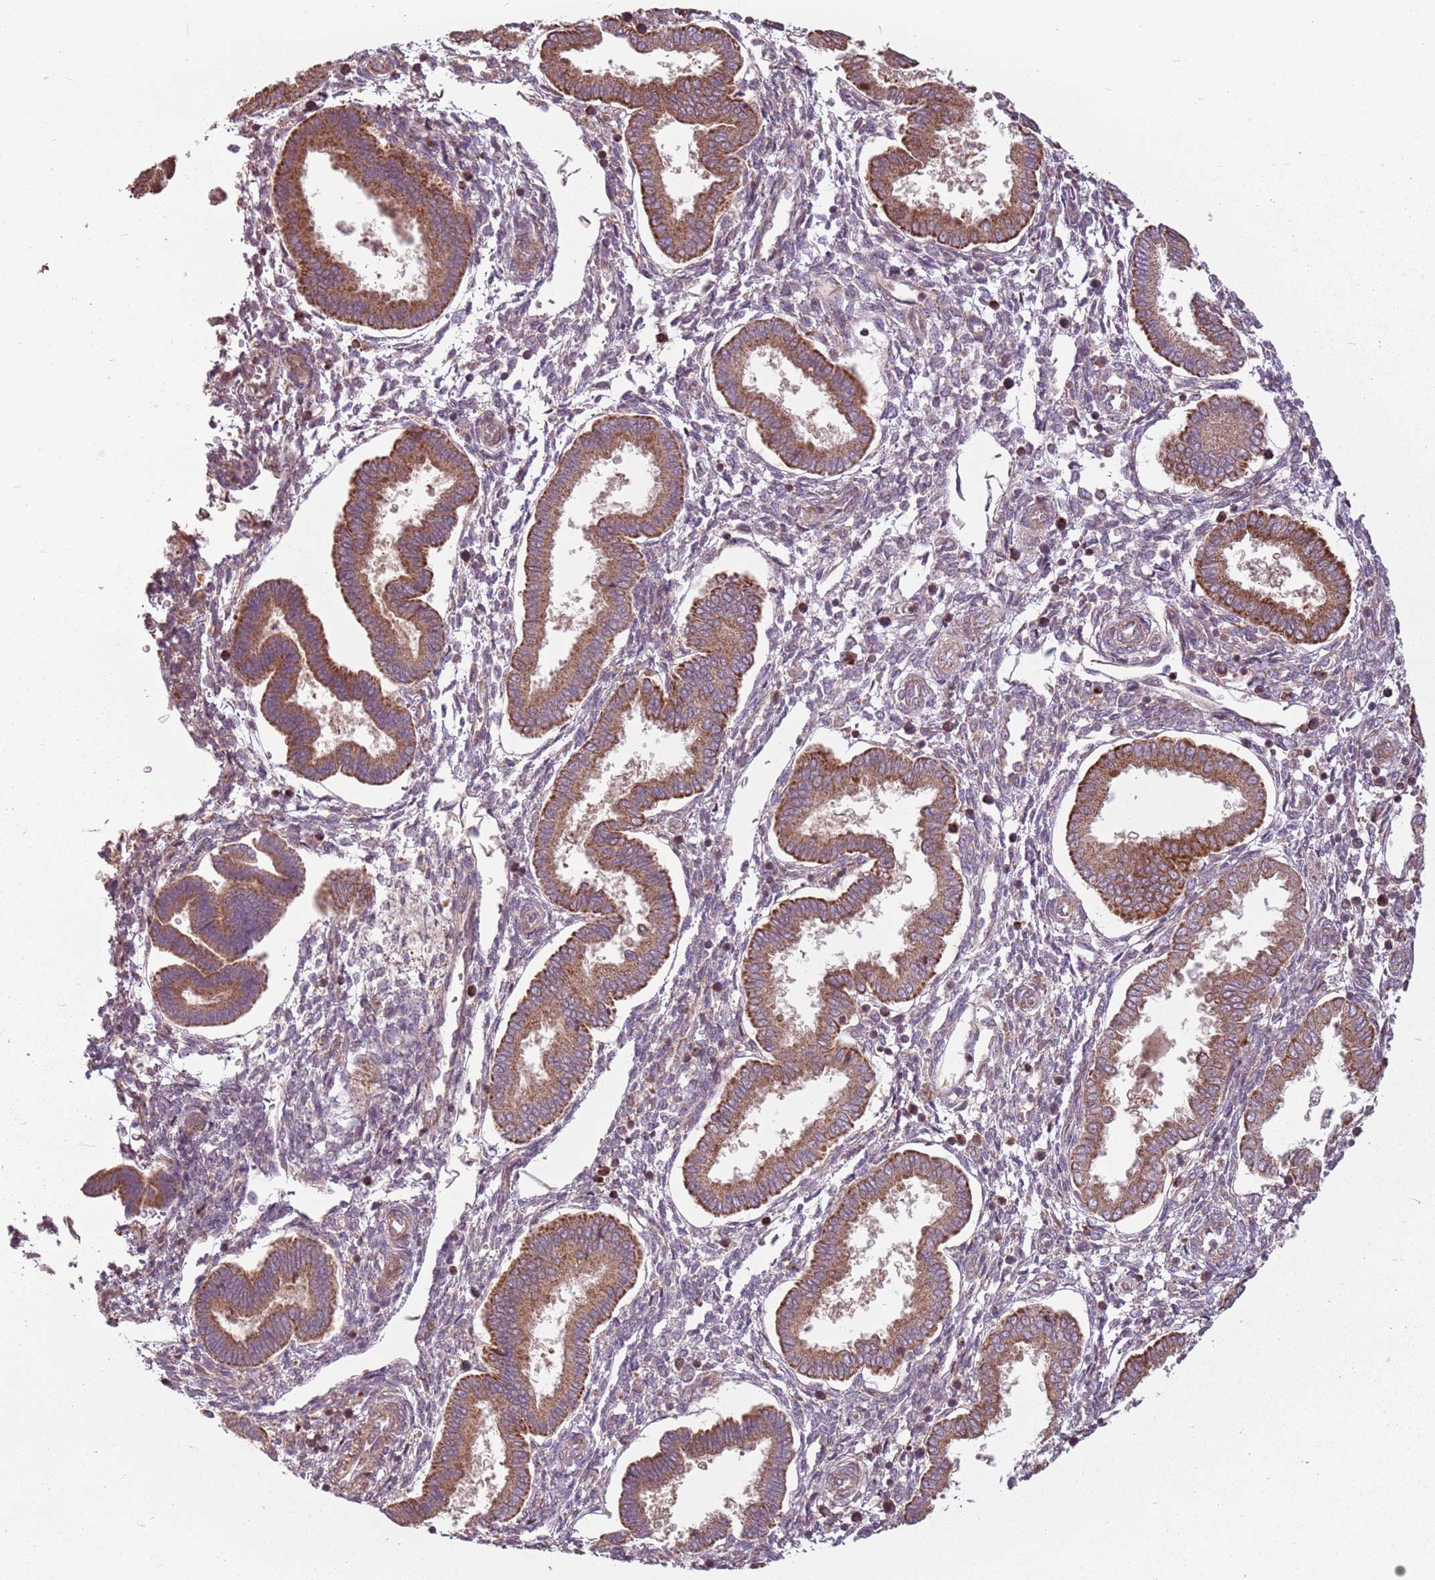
{"staining": {"intensity": "weak", "quantity": "<25%", "location": "cytoplasmic/membranous"}, "tissue": "endometrium", "cell_type": "Cells in endometrial stroma", "image_type": "normal", "snomed": [{"axis": "morphology", "description": "Normal tissue, NOS"}, {"axis": "topography", "description": "Endometrium"}], "caption": "High power microscopy photomicrograph of an IHC histopathology image of unremarkable endometrium, revealing no significant expression in cells in endometrial stroma.", "gene": "RPL21", "patient": {"sex": "female", "age": 24}}